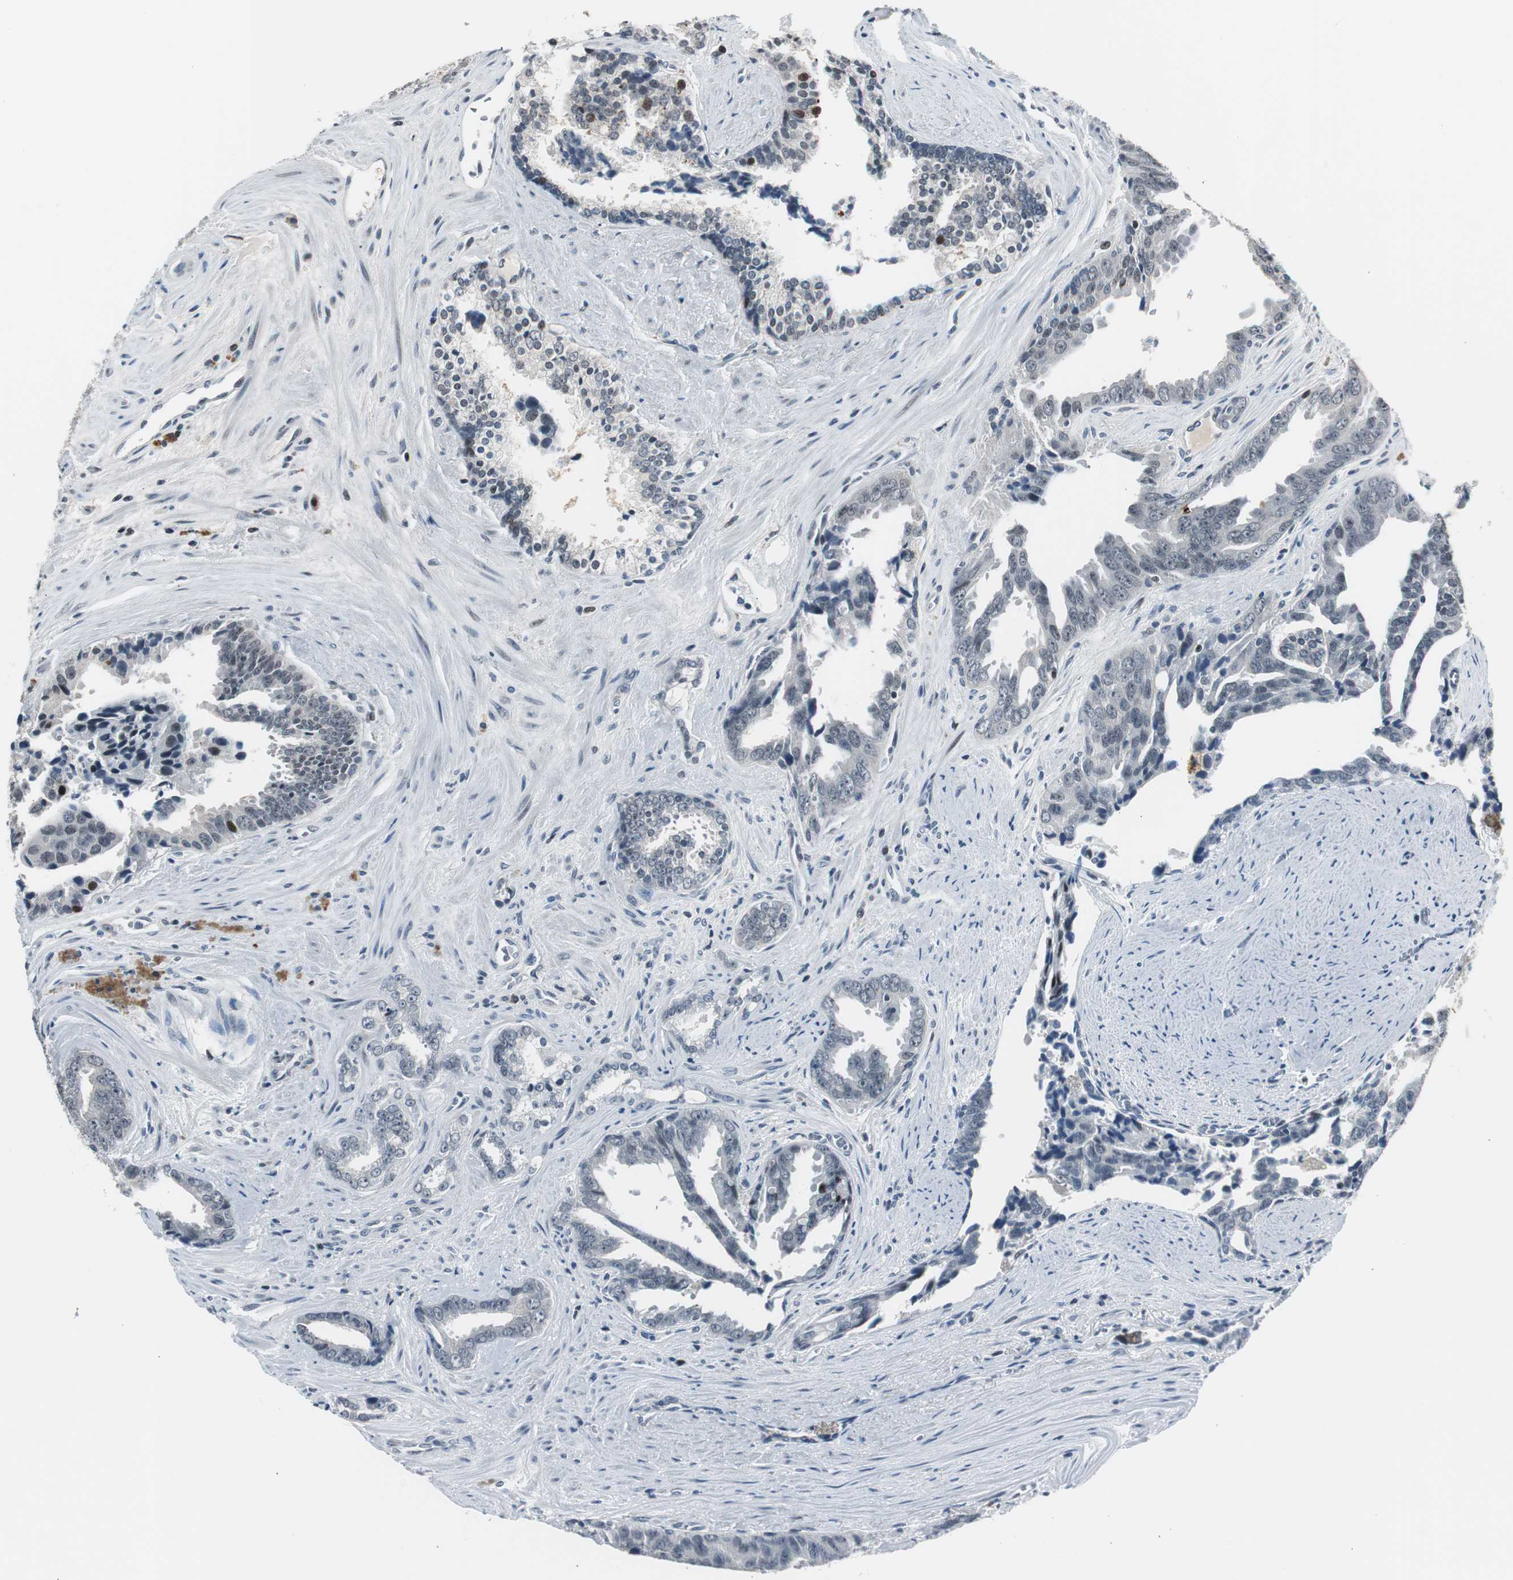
{"staining": {"intensity": "negative", "quantity": "none", "location": "none"}, "tissue": "prostate cancer", "cell_type": "Tumor cells", "image_type": "cancer", "snomed": [{"axis": "morphology", "description": "Adenocarcinoma, High grade"}, {"axis": "topography", "description": "Prostate"}], "caption": "There is no significant staining in tumor cells of prostate adenocarcinoma (high-grade).", "gene": "BOLA1", "patient": {"sex": "male", "age": 67}}